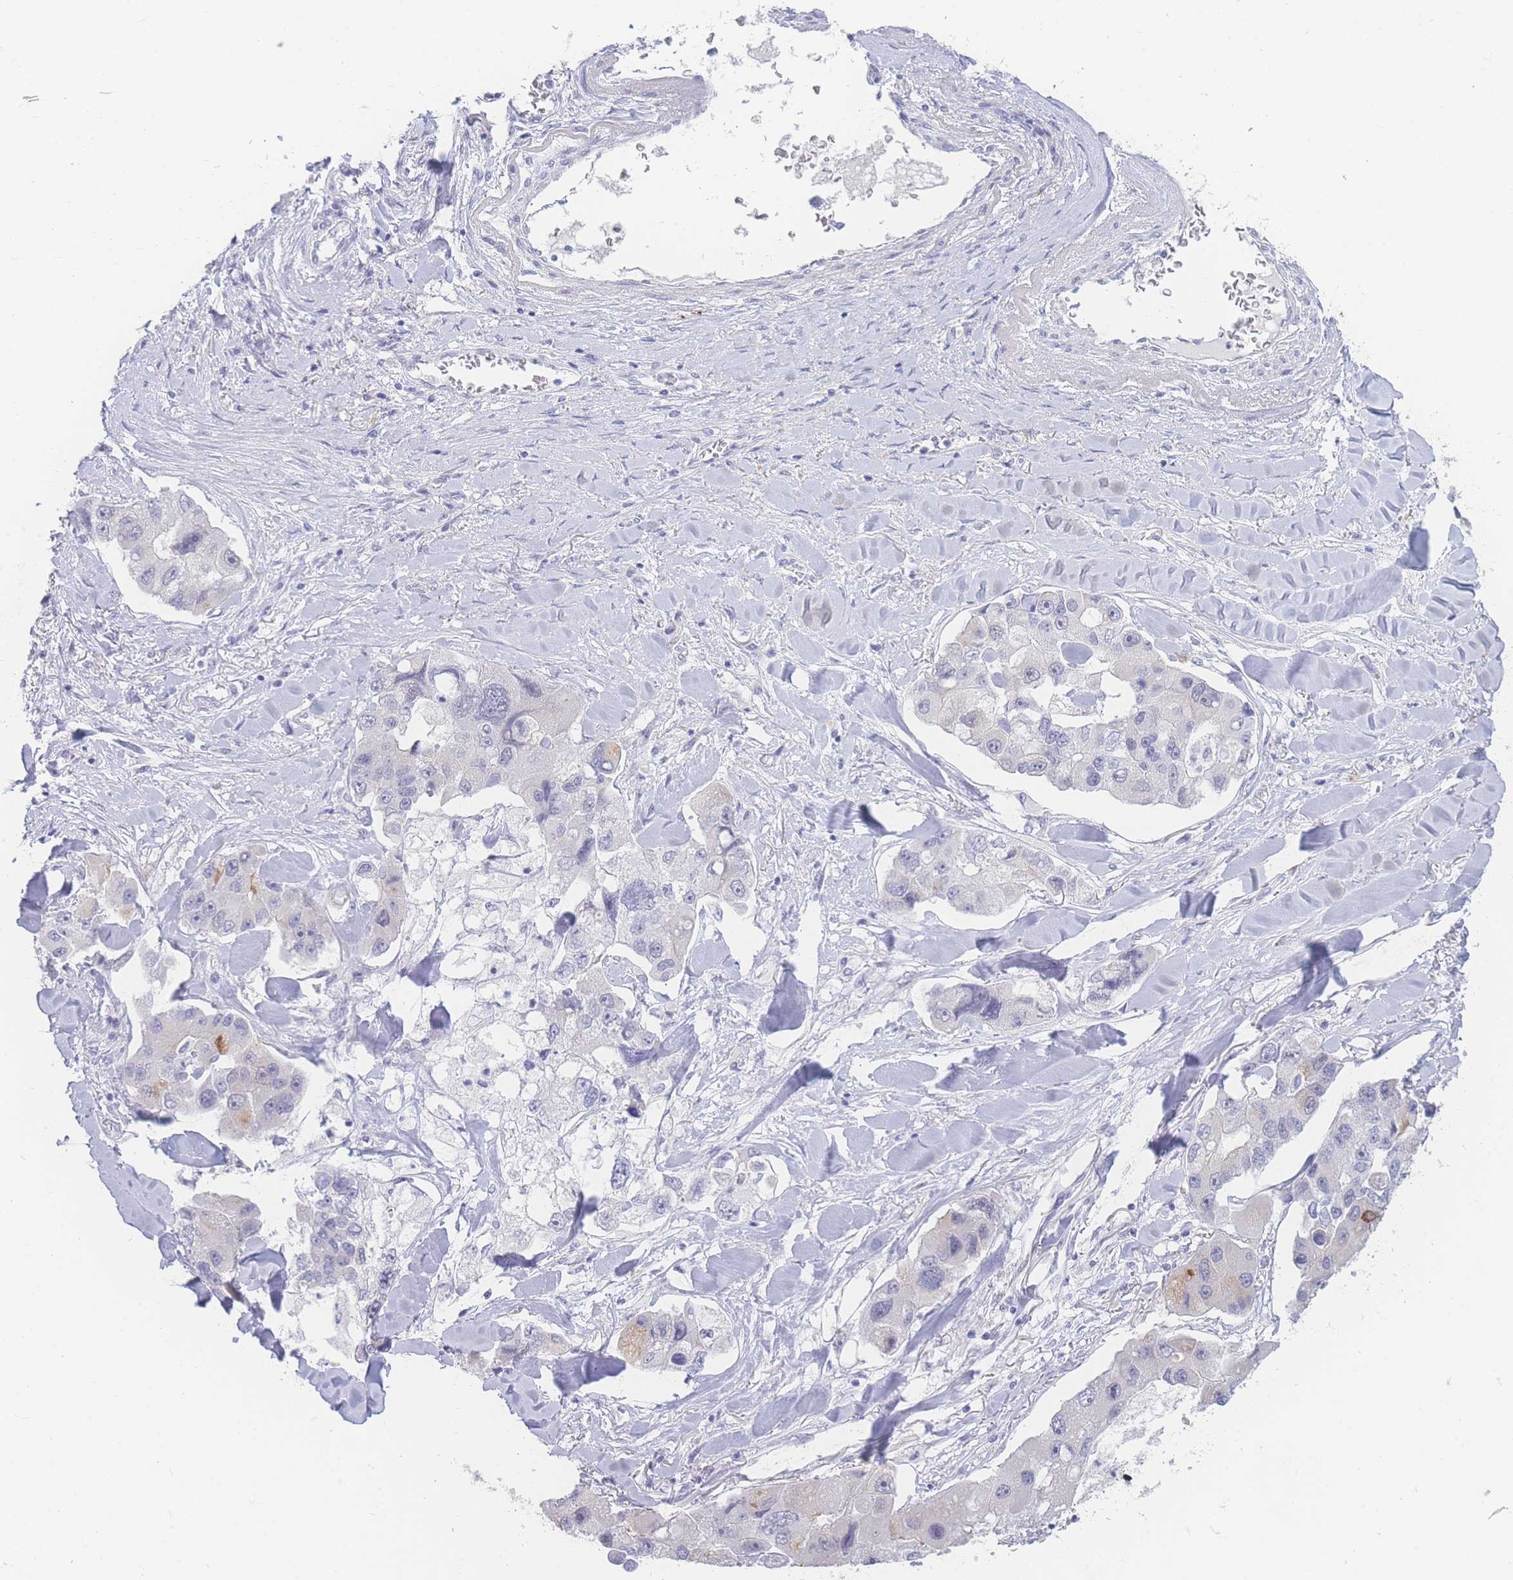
{"staining": {"intensity": "moderate", "quantity": "<25%", "location": "cytoplasmic/membranous"}, "tissue": "lung cancer", "cell_type": "Tumor cells", "image_type": "cancer", "snomed": [{"axis": "morphology", "description": "Adenocarcinoma, NOS"}, {"axis": "topography", "description": "Lung"}], "caption": "High-magnification brightfield microscopy of lung cancer stained with DAB (brown) and counterstained with hematoxylin (blue). tumor cells exhibit moderate cytoplasmic/membranous expression is seen in approximately<25% of cells. Using DAB (brown) and hematoxylin (blue) stains, captured at high magnification using brightfield microscopy.", "gene": "PRSS22", "patient": {"sex": "female", "age": 54}}